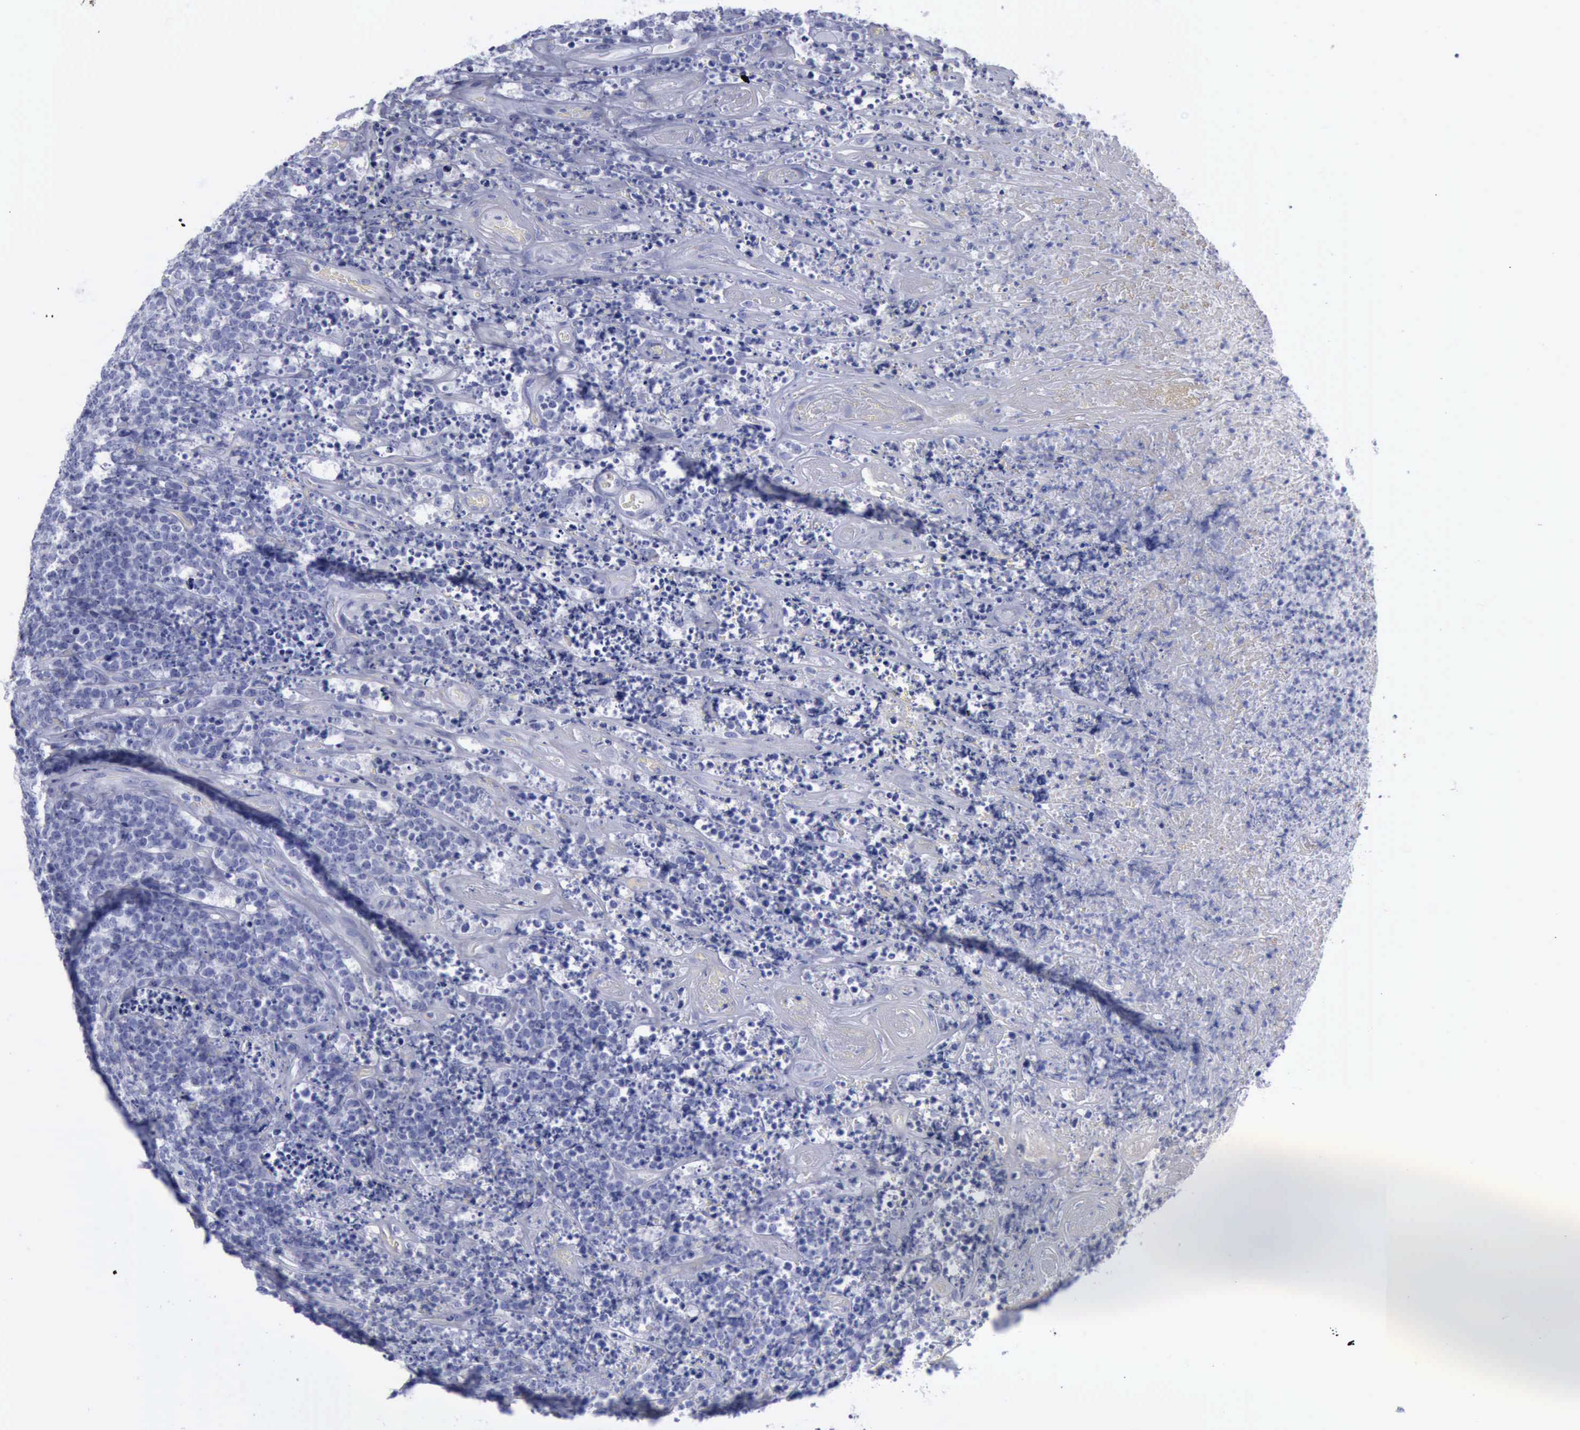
{"staining": {"intensity": "negative", "quantity": "none", "location": "none"}, "tissue": "lymphoma", "cell_type": "Tumor cells", "image_type": "cancer", "snomed": [{"axis": "morphology", "description": "Malignant lymphoma, non-Hodgkin's type, High grade"}, {"axis": "topography", "description": "Small intestine"}, {"axis": "topography", "description": "Colon"}], "caption": "Immunohistochemistry micrograph of human malignant lymphoma, non-Hodgkin's type (high-grade) stained for a protein (brown), which exhibits no expression in tumor cells. (IHC, brightfield microscopy, high magnification).", "gene": "KRT13", "patient": {"sex": "male", "age": 8}}